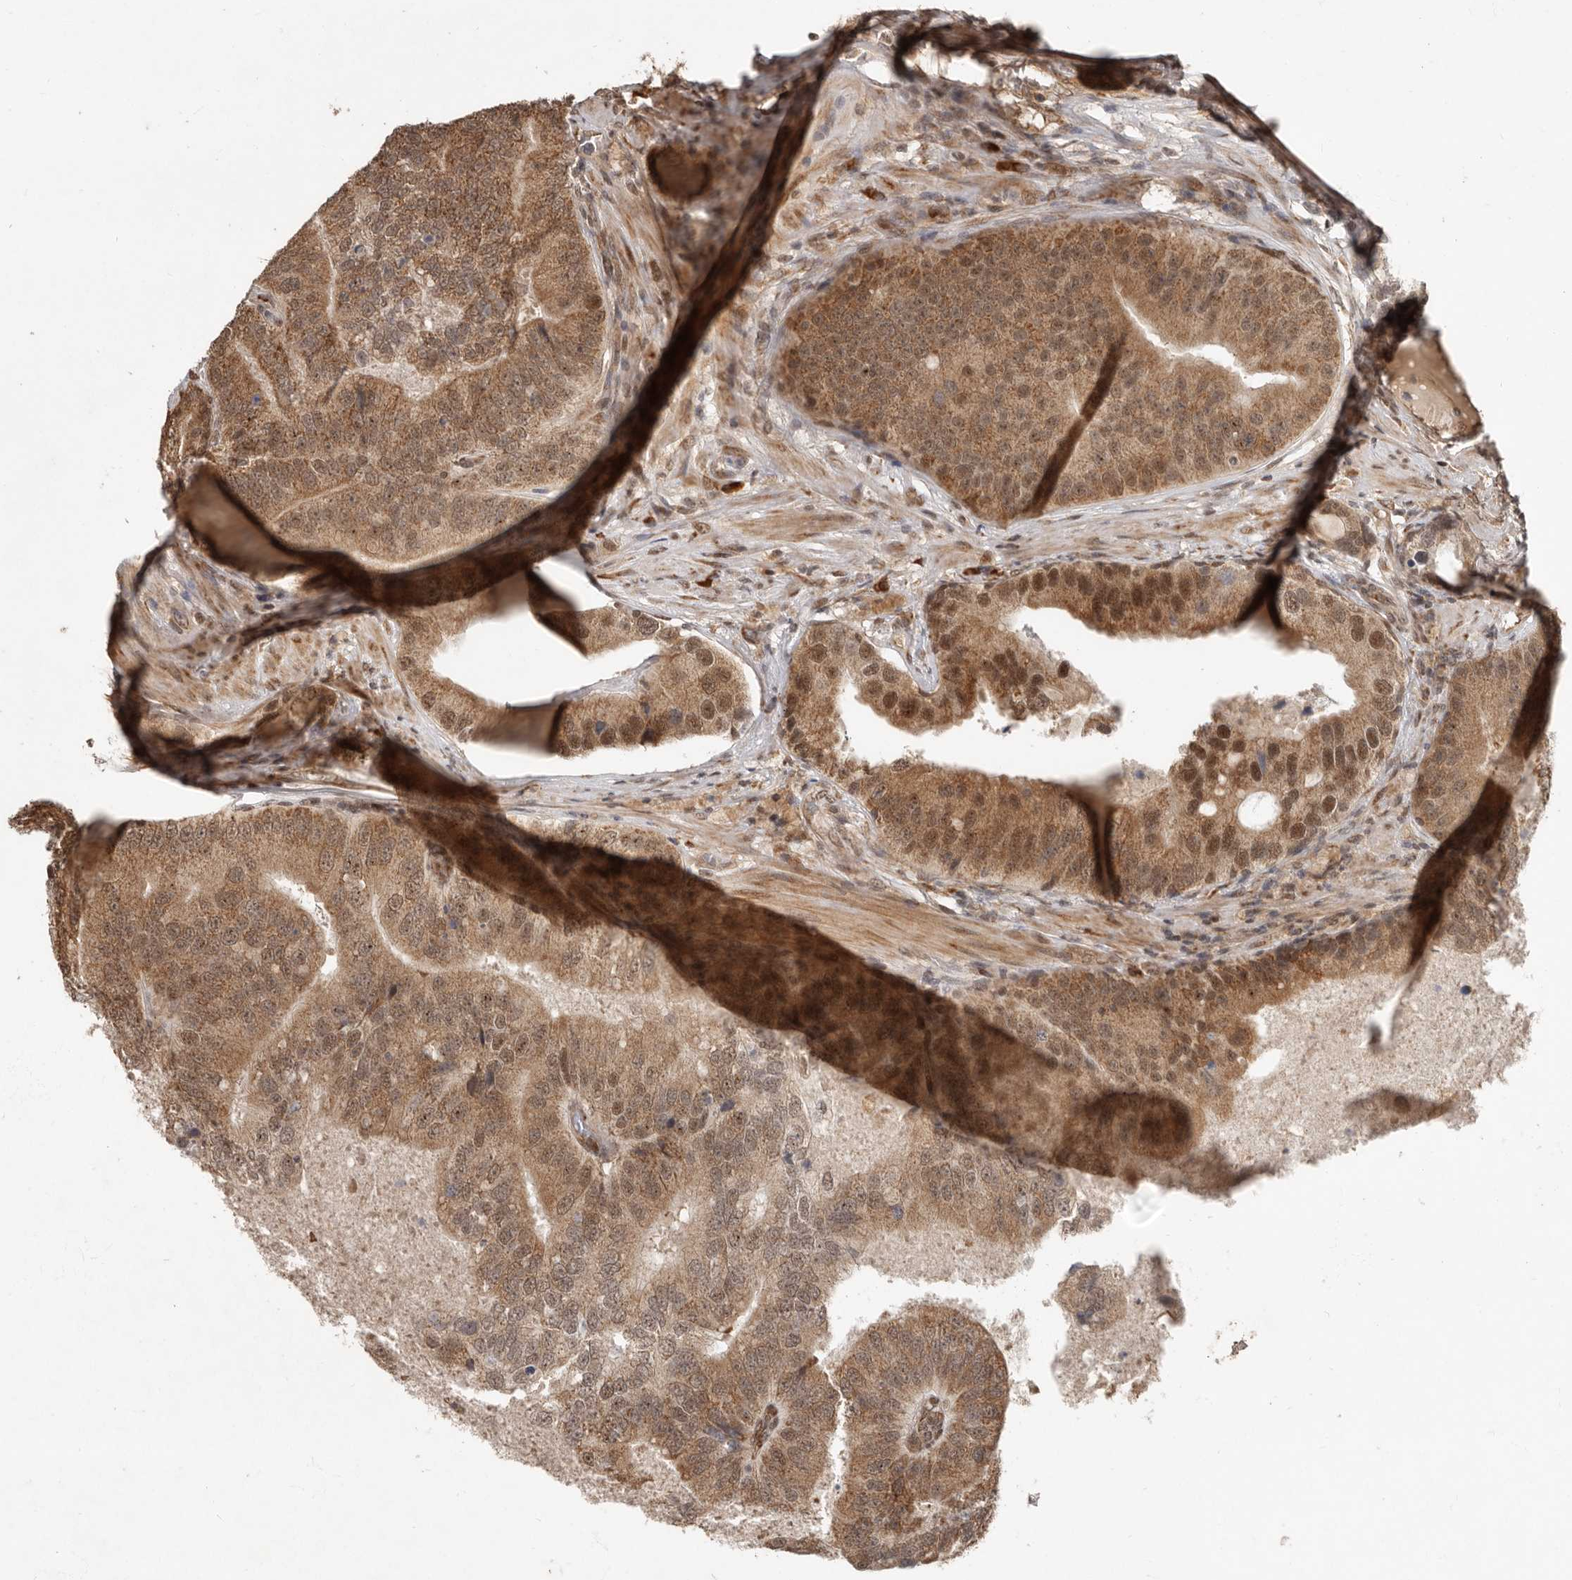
{"staining": {"intensity": "moderate", "quantity": ">75%", "location": "cytoplasmic/membranous,nuclear"}, "tissue": "prostate cancer", "cell_type": "Tumor cells", "image_type": "cancer", "snomed": [{"axis": "morphology", "description": "Adenocarcinoma, High grade"}, {"axis": "topography", "description": "Prostate"}], "caption": "Protein positivity by IHC reveals moderate cytoplasmic/membranous and nuclear positivity in approximately >75% of tumor cells in prostate cancer.", "gene": "LRGUK", "patient": {"sex": "male", "age": 70}}